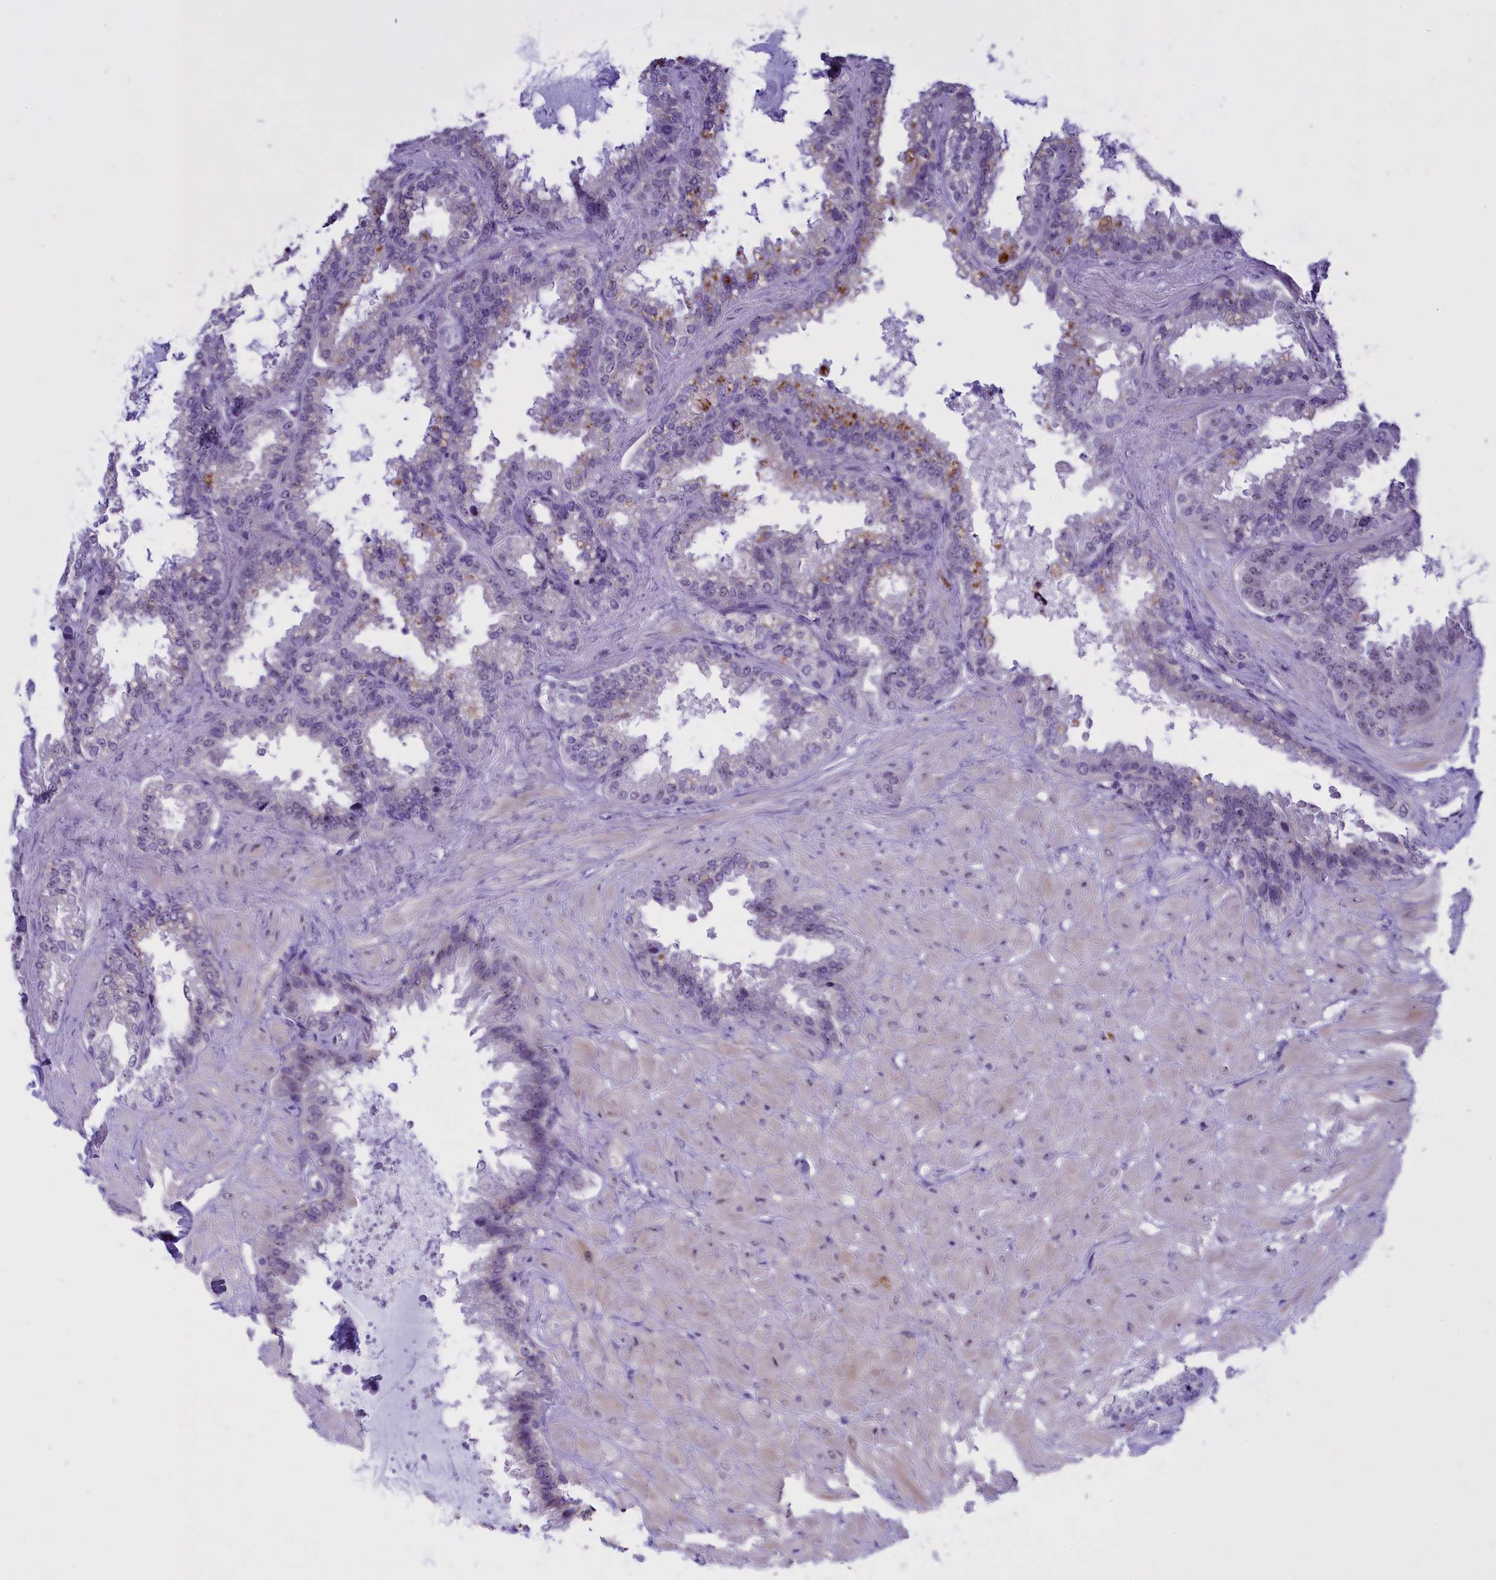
{"staining": {"intensity": "weak", "quantity": "<25%", "location": "nuclear"}, "tissue": "seminal vesicle", "cell_type": "Glandular cells", "image_type": "normal", "snomed": [{"axis": "morphology", "description": "Normal tissue, NOS"}, {"axis": "topography", "description": "Seminal veicle"}], "caption": "High magnification brightfield microscopy of benign seminal vesicle stained with DAB (brown) and counterstained with hematoxylin (blue): glandular cells show no significant staining.", "gene": "TBL3", "patient": {"sex": "male", "age": 46}}